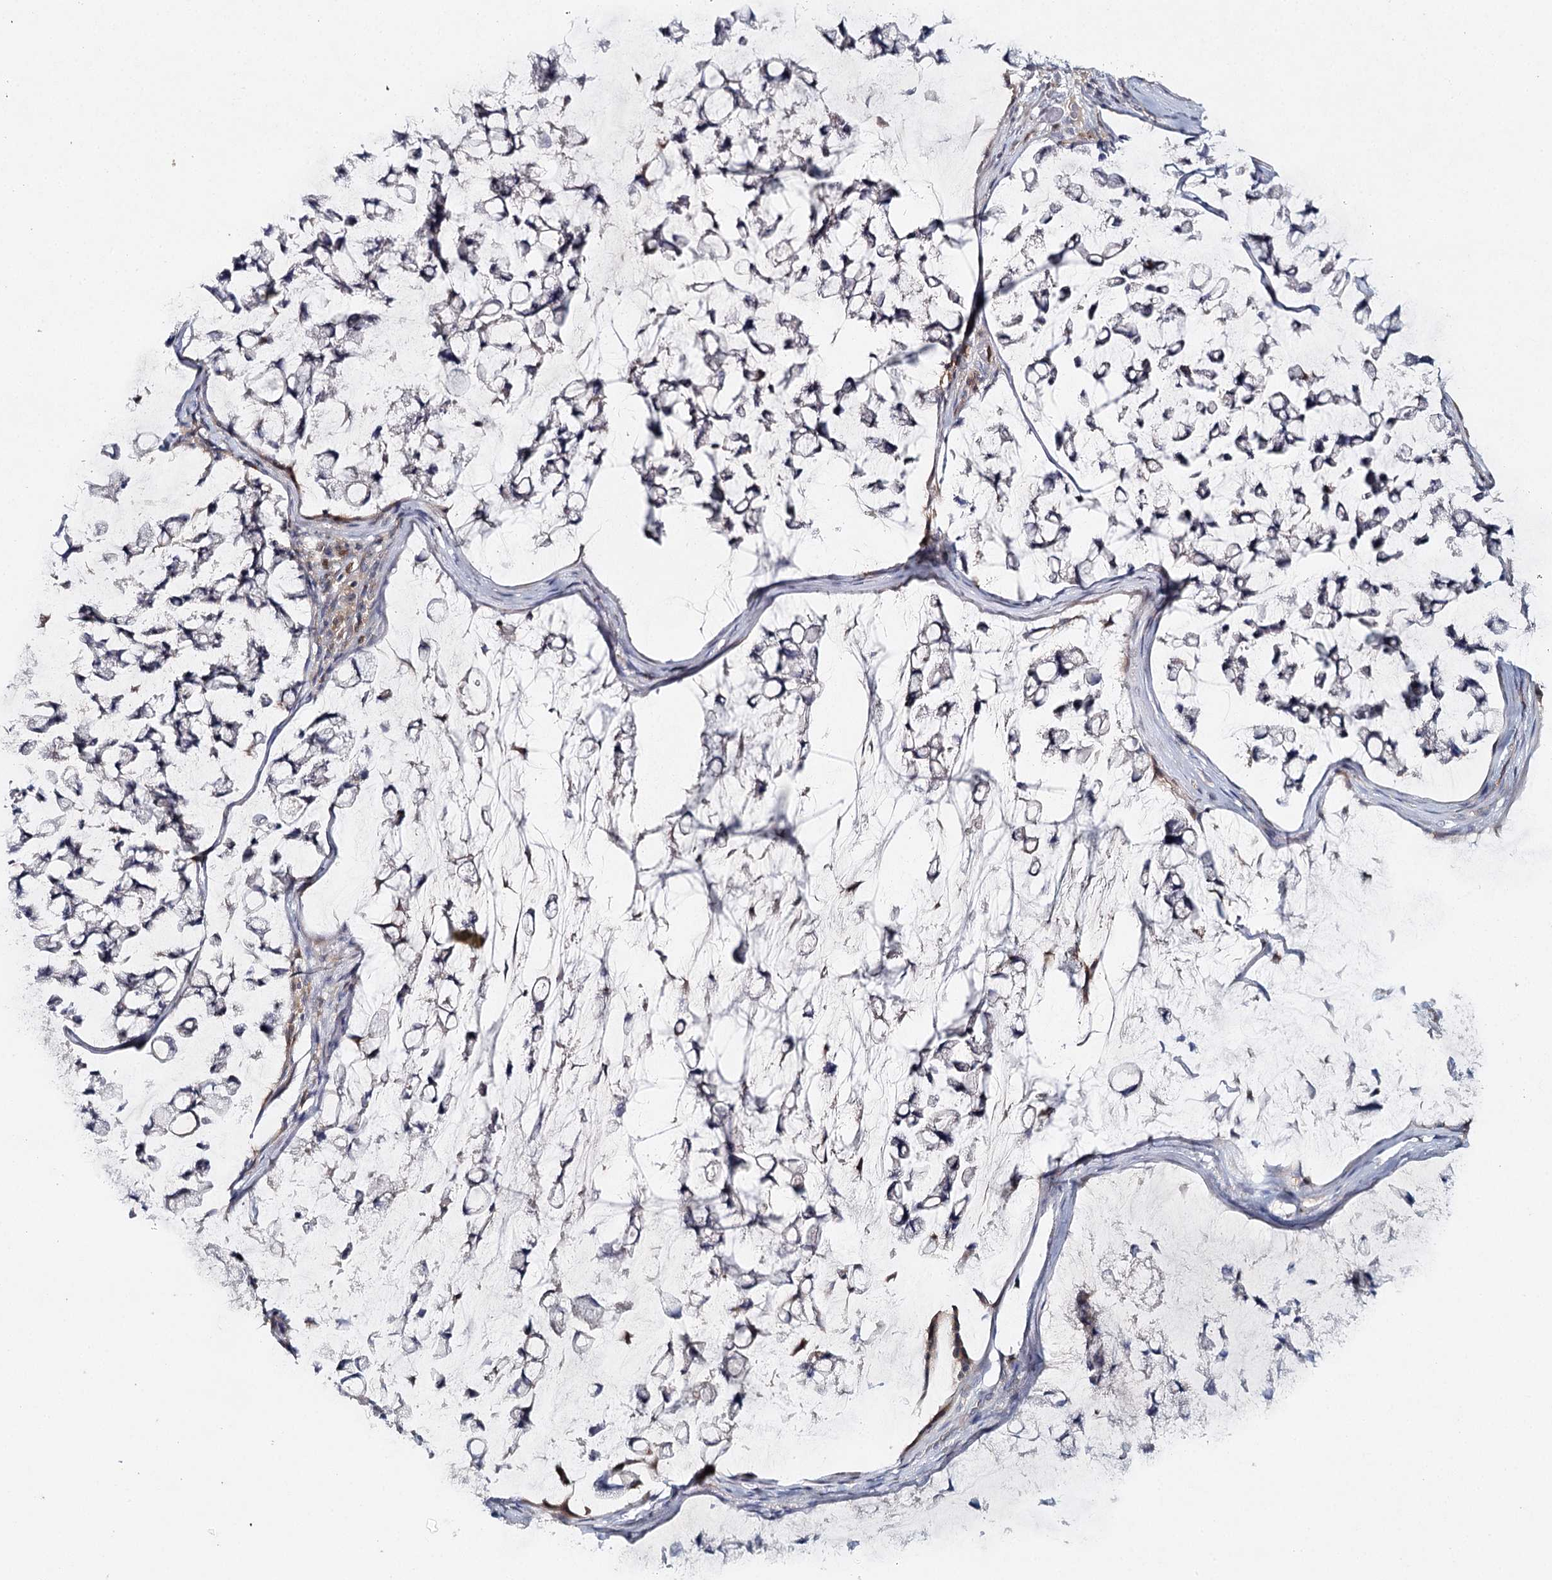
{"staining": {"intensity": "negative", "quantity": "none", "location": "none"}, "tissue": "stomach cancer", "cell_type": "Tumor cells", "image_type": "cancer", "snomed": [{"axis": "morphology", "description": "Adenocarcinoma, NOS"}, {"axis": "topography", "description": "Stomach, lower"}], "caption": "Tumor cells are negative for protein expression in human stomach cancer. (Brightfield microscopy of DAB (3,3'-diaminobenzidine) IHC at high magnification).", "gene": "SLC41A2", "patient": {"sex": "male", "age": 67}}